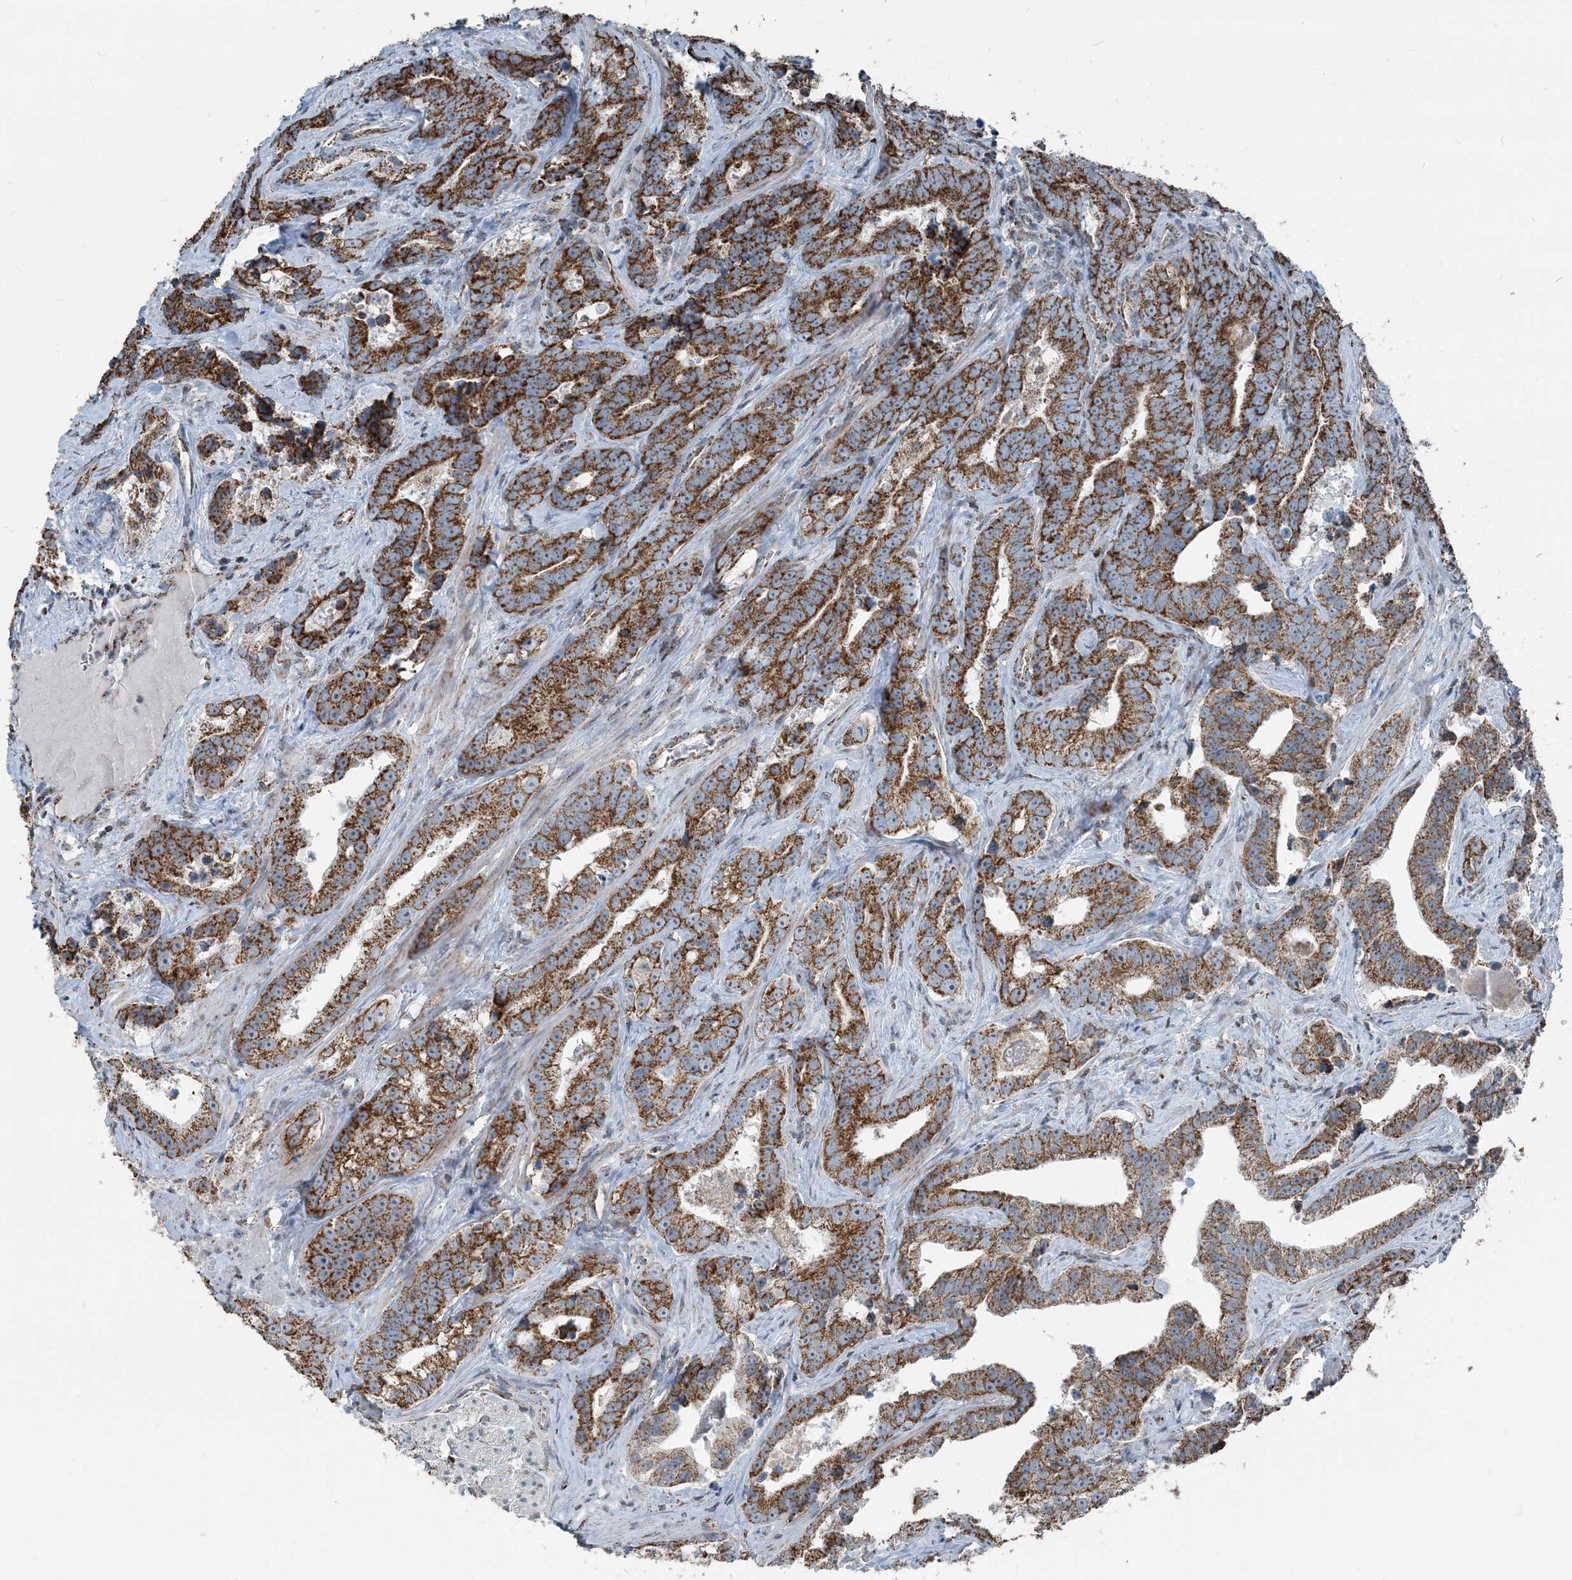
{"staining": {"intensity": "strong", "quantity": ">75%", "location": "cytoplasmic/membranous"}, "tissue": "prostate cancer", "cell_type": "Tumor cells", "image_type": "cancer", "snomed": [{"axis": "morphology", "description": "Adenocarcinoma, High grade"}, {"axis": "topography", "description": "Prostate"}], "caption": "This photomicrograph displays IHC staining of human prostate cancer (adenocarcinoma (high-grade)), with high strong cytoplasmic/membranous positivity in about >75% of tumor cells.", "gene": "SUCLG1", "patient": {"sex": "male", "age": 62}}